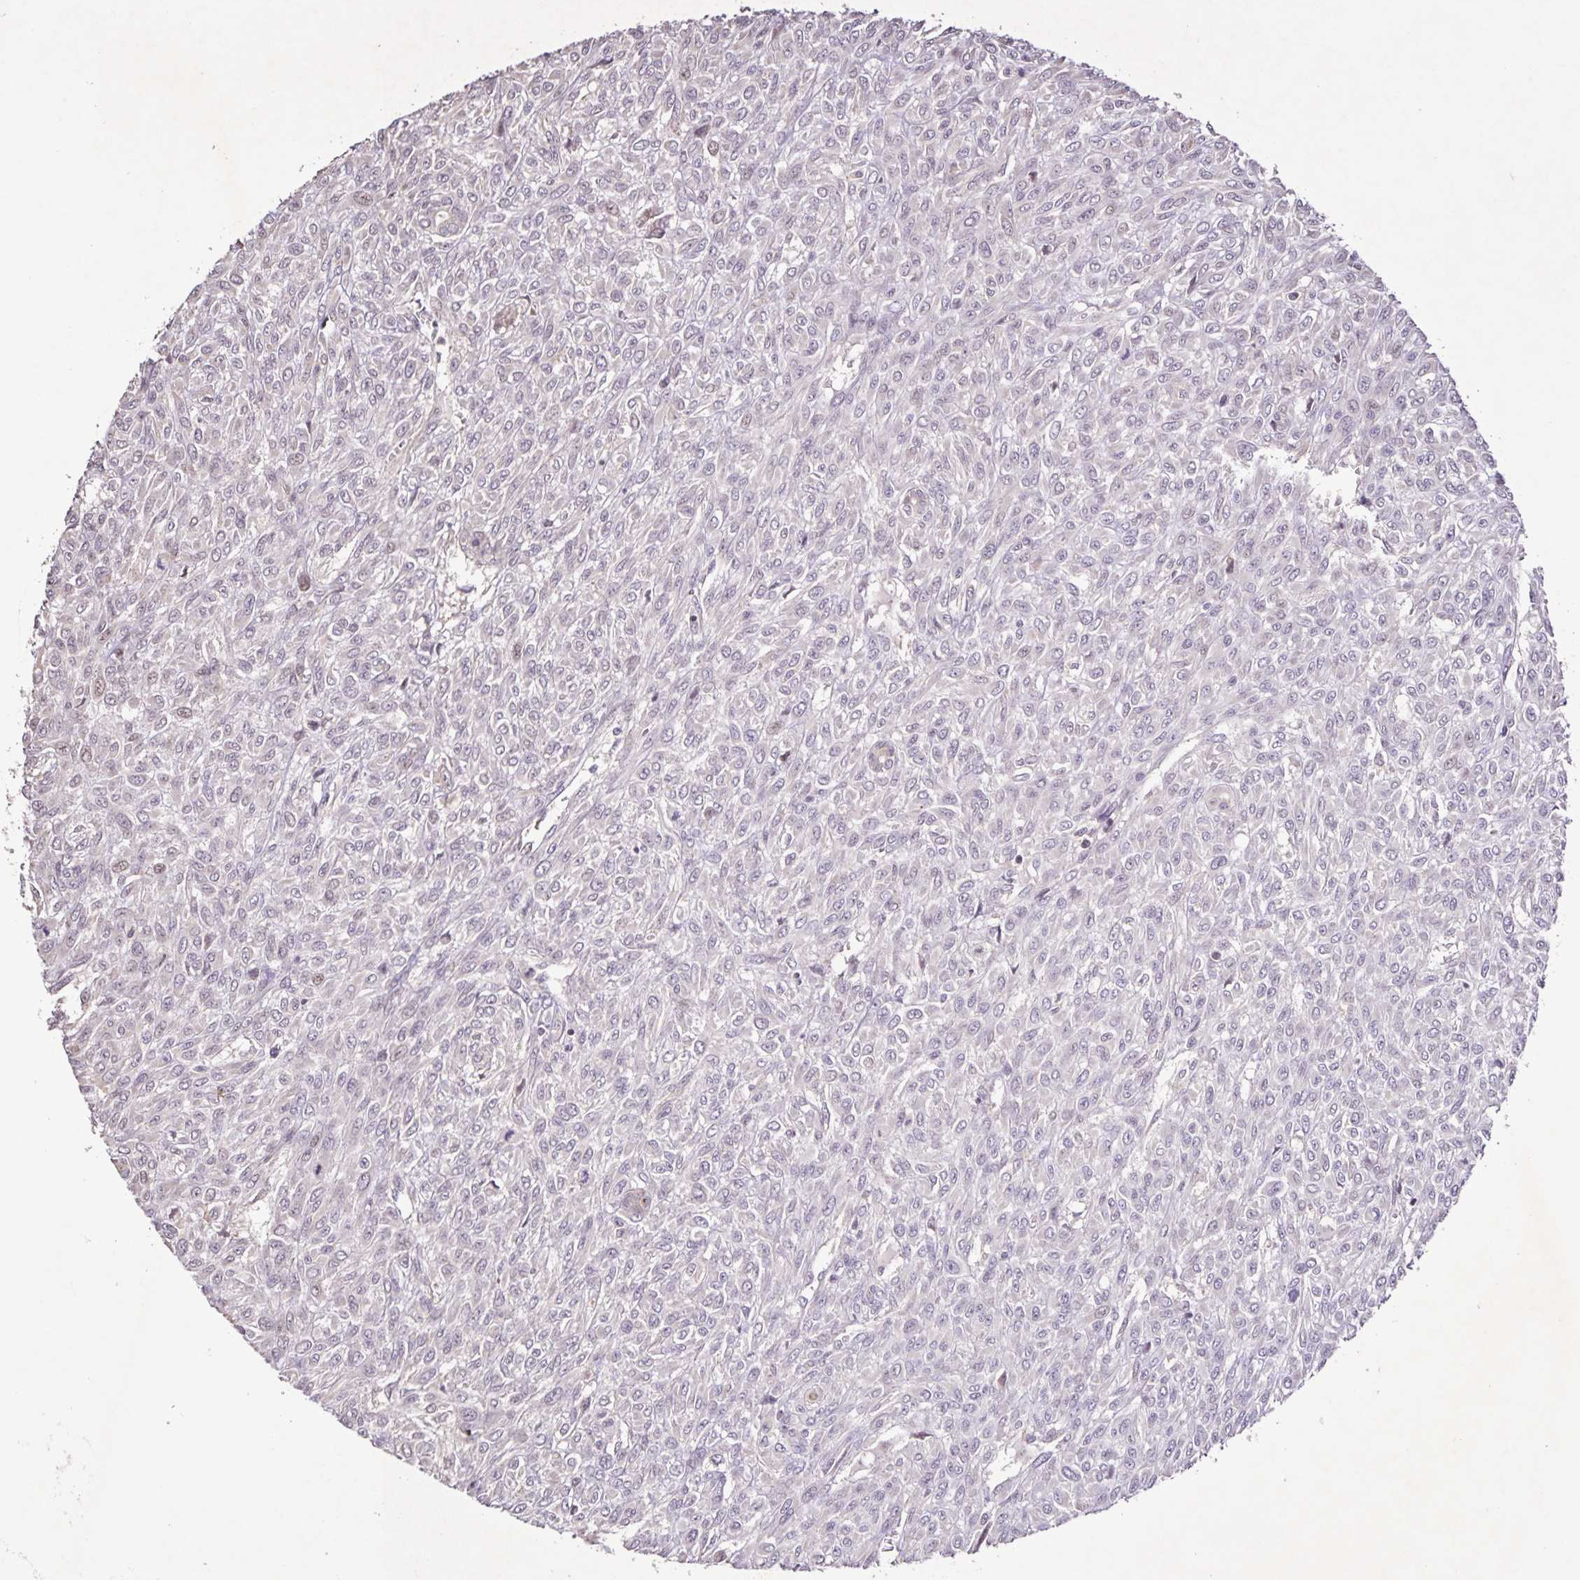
{"staining": {"intensity": "negative", "quantity": "none", "location": "none"}, "tissue": "renal cancer", "cell_type": "Tumor cells", "image_type": "cancer", "snomed": [{"axis": "morphology", "description": "Adenocarcinoma, NOS"}, {"axis": "topography", "description": "Kidney"}], "caption": "Human renal cancer (adenocarcinoma) stained for a protein using immunohistochemistry (IHC) reveals no positivity in tumor cells.", "gene": "GDF2", "patient": {"sex": "male", "age": 58}}